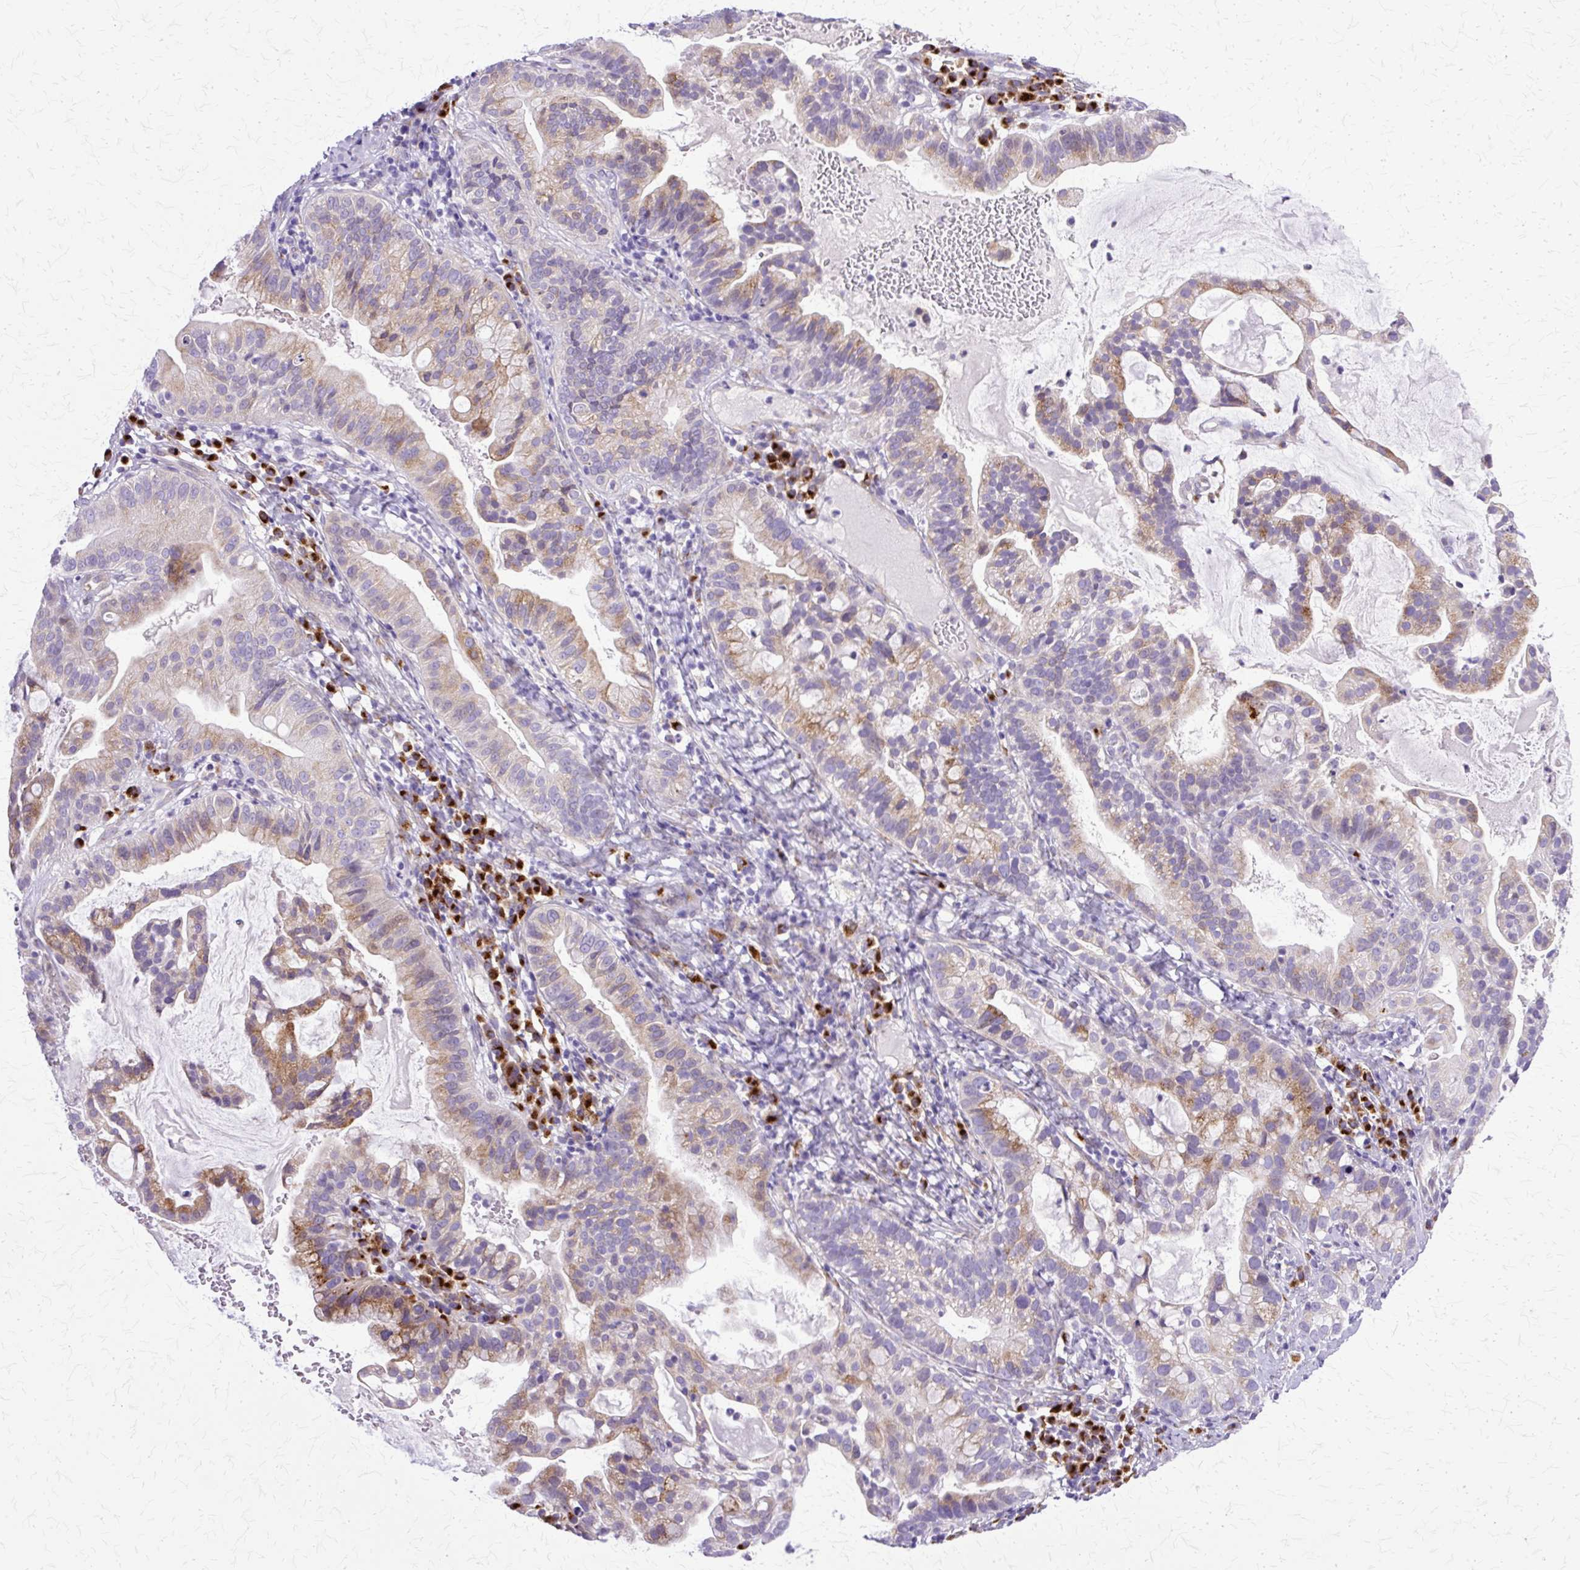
{"staining": {"intensity": "moderate", "quantity": "25%-75%", "location": "cytoplasmic/membranous"}, "tissue": "cervical cancer", "cell_type": "Tumor cells", "image_type": "cancer", "snomed": [{"axis": "morphology", "description": "Adenocarcinoma, NOS"}, {"axis": "topography", "description": "Cervix"}], "caption": "IHC of cervical adenocarcinoma exhibits medium levels of moderate cytoplasmic/membranous staining in approximately 25%-75% of tumor cells.", "gene": "TBC1D3G", "patient": {"sex": "female", "age": 41}}